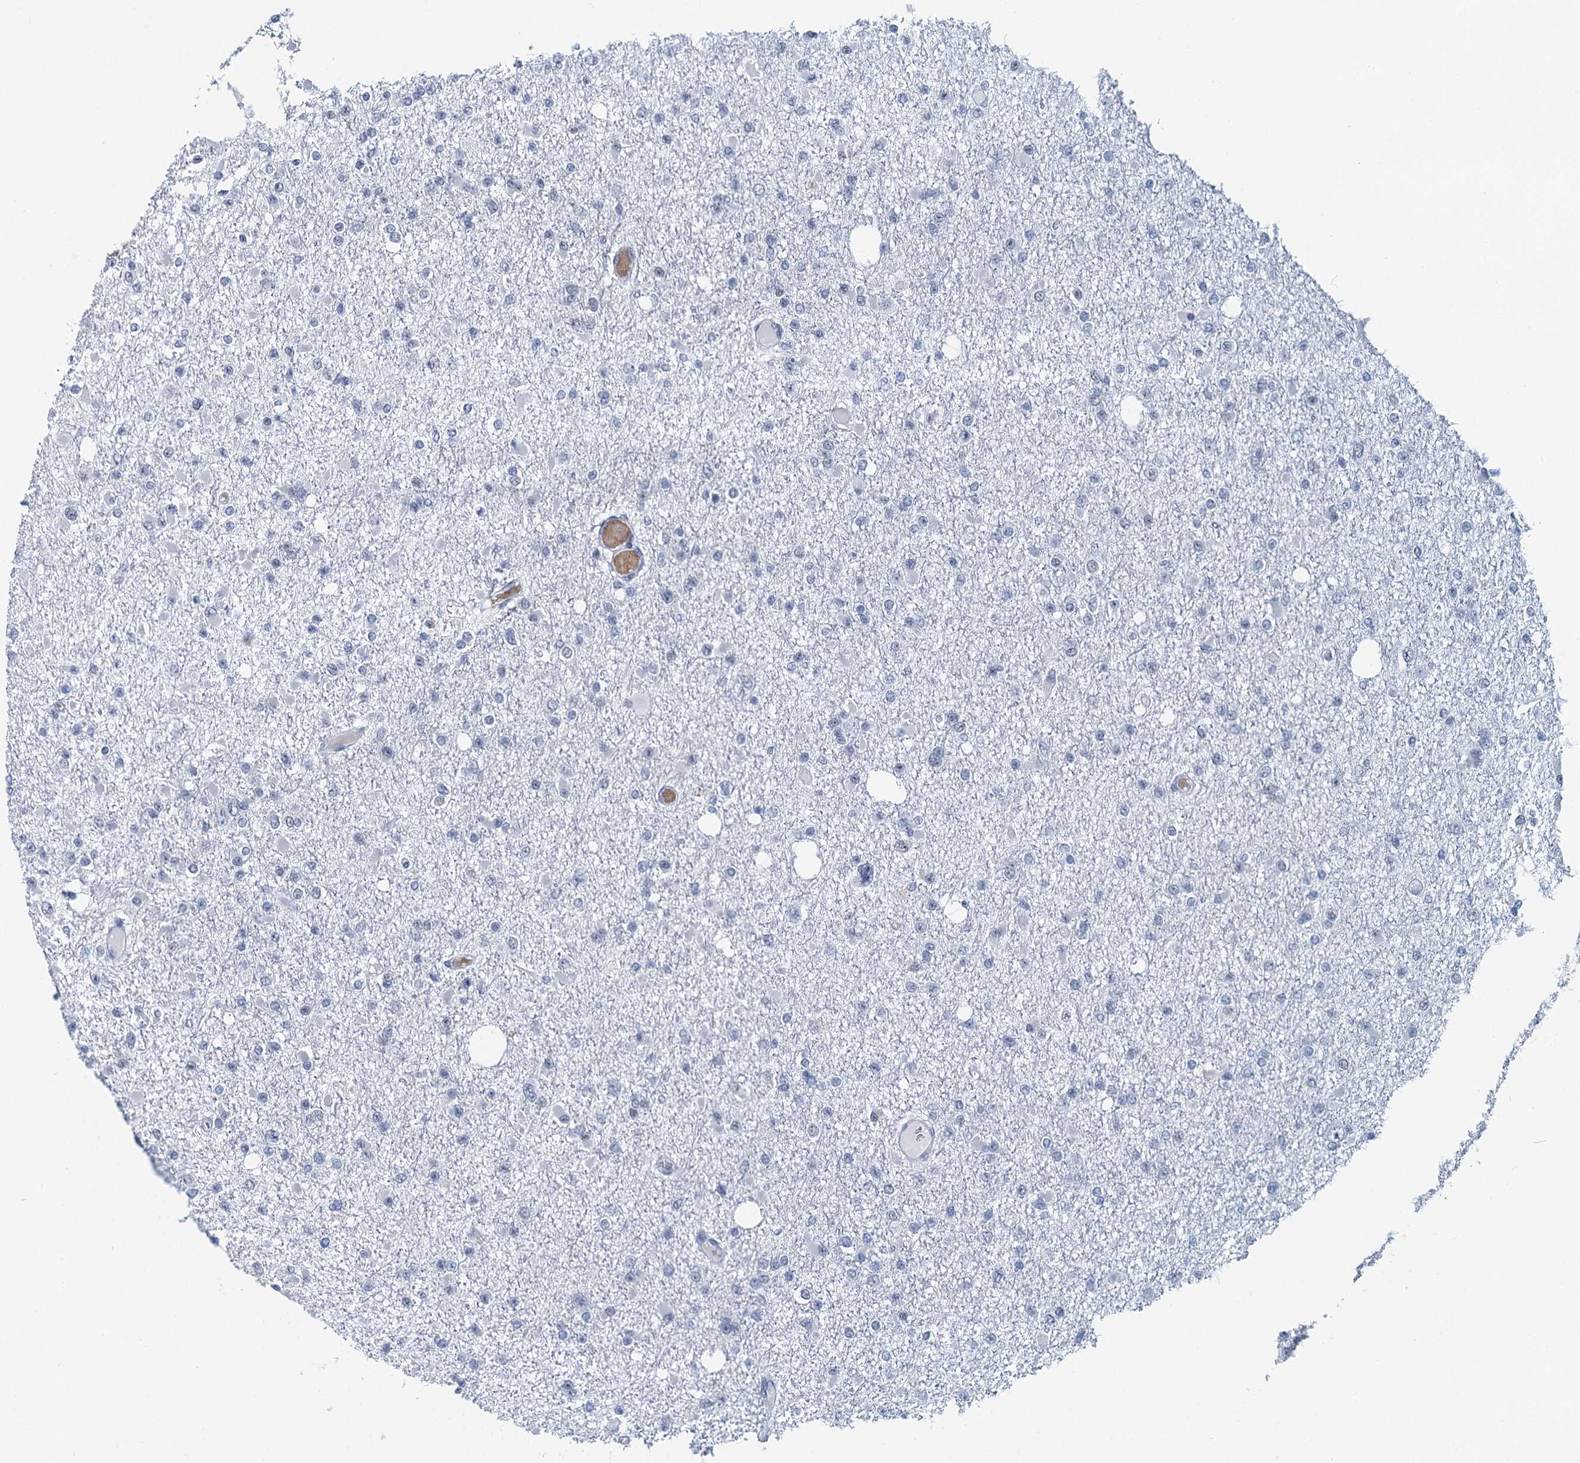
{"staining": {"intensity": "negative", "quantity": "none", "location": "none"}, "tissue": "glioma", "cell_type": "Tumor cells", "image_type": "cancer", "snomed": [{"axis": "morphology", "description": "Glioma, malignant, Low grade"}, {"axis": "topography", "description": "Brain"}], "caption": "Immunohistochemical staining of human glioma exhibits no significant positivity in tumor cells.", "gene": "TTLL9", "patient": {"sex": "female", "age": 22}}